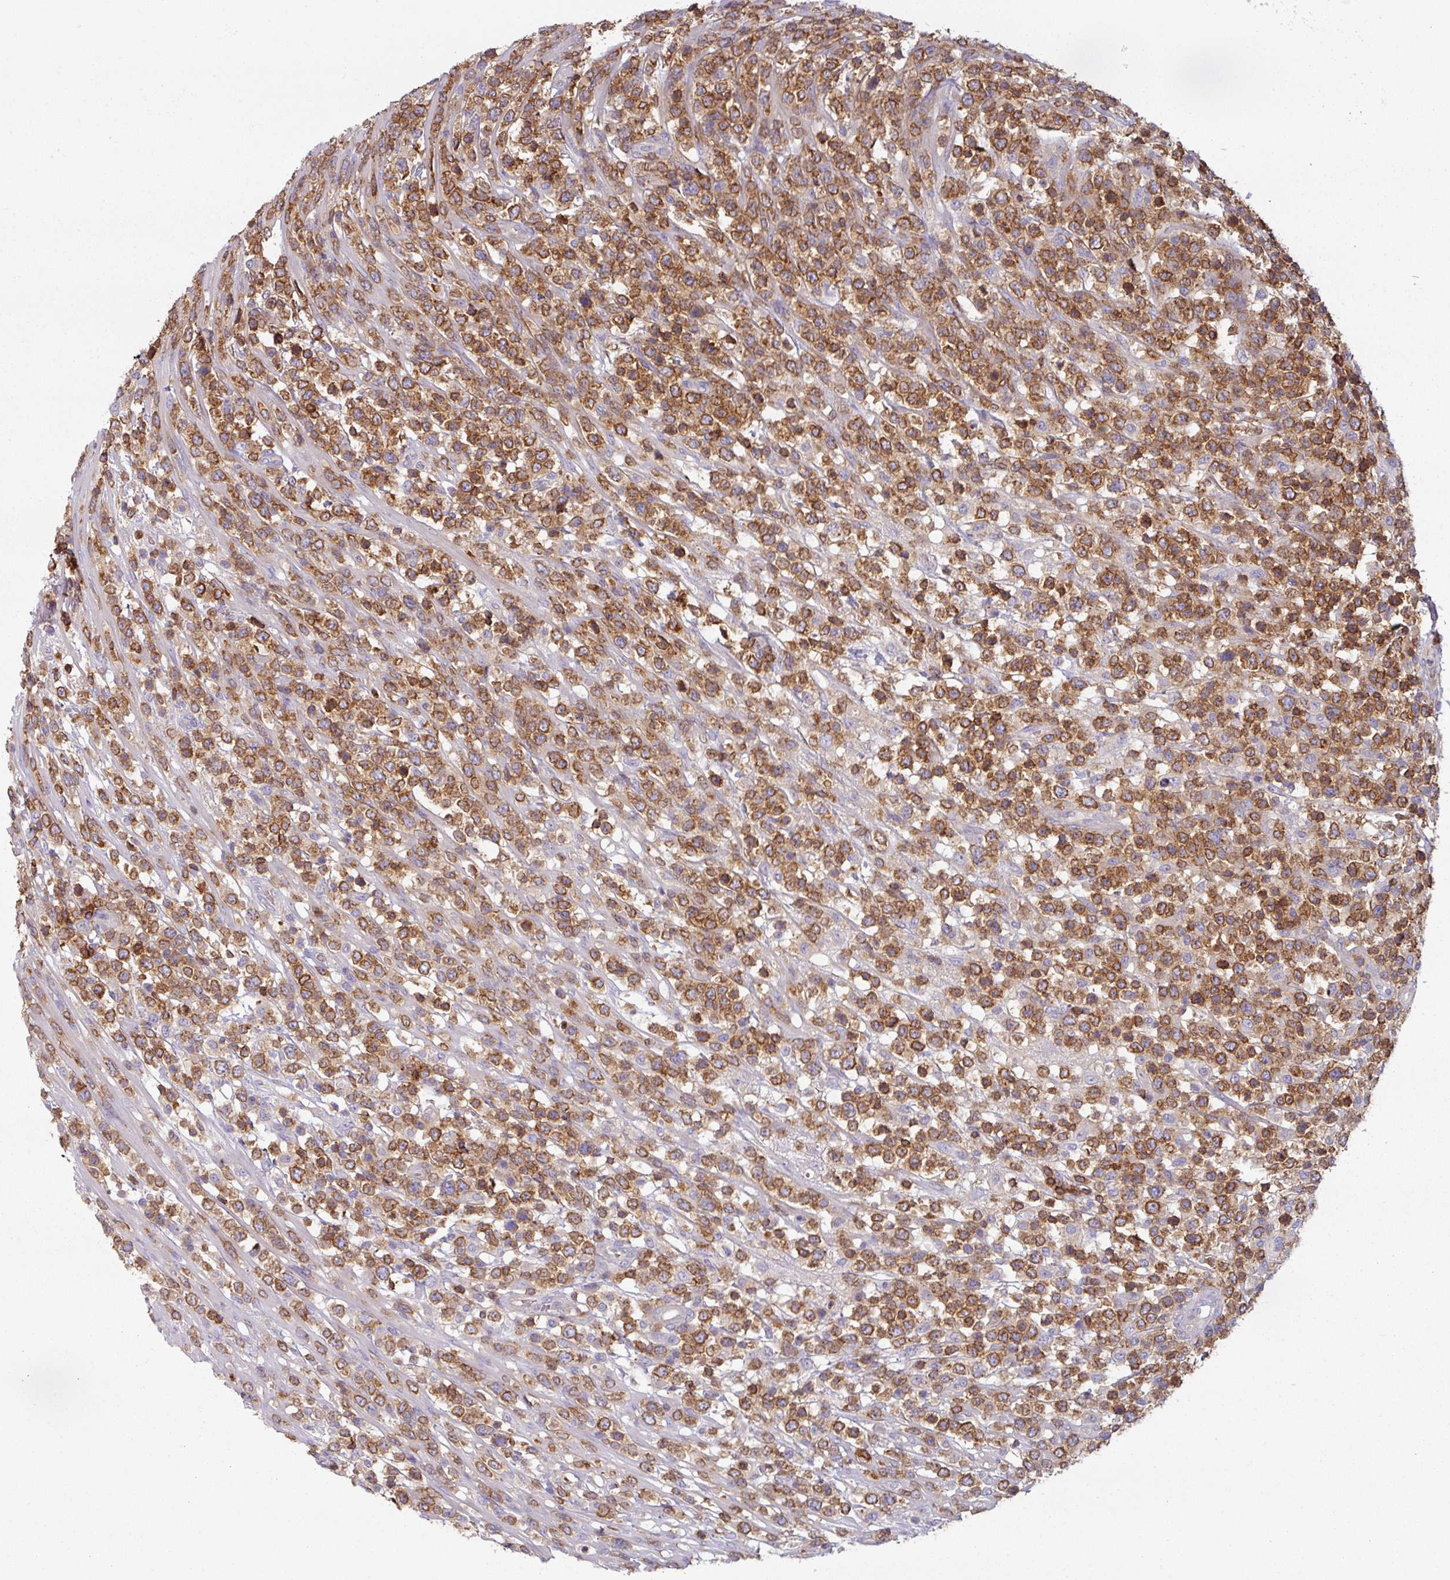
{"staining": {"intensity": "strong", "quantity": ">75%", "location": "cytoplasmic/membranous"}, "tissue": "lymphoma", "cell_type": "Tumor cells", "image_type": "cancer", "snomed": [{"axis": "morphology", "description": "Malignant lymphoma, non-Hodgkin's type, High grade"}, {"axis": "topography", "description": "Colon"}], "caption": "IHC (DAB (3,3'-diaminobenzidine)) staining of human lymphoma displays strong cytoplasmic/membranous protein expression in about >75% of tumor cells. (DAB IHC with brightfield microscopy, high magnification).", "gene": "CD3G", "patient": {"sex": "female", "age": 53}}